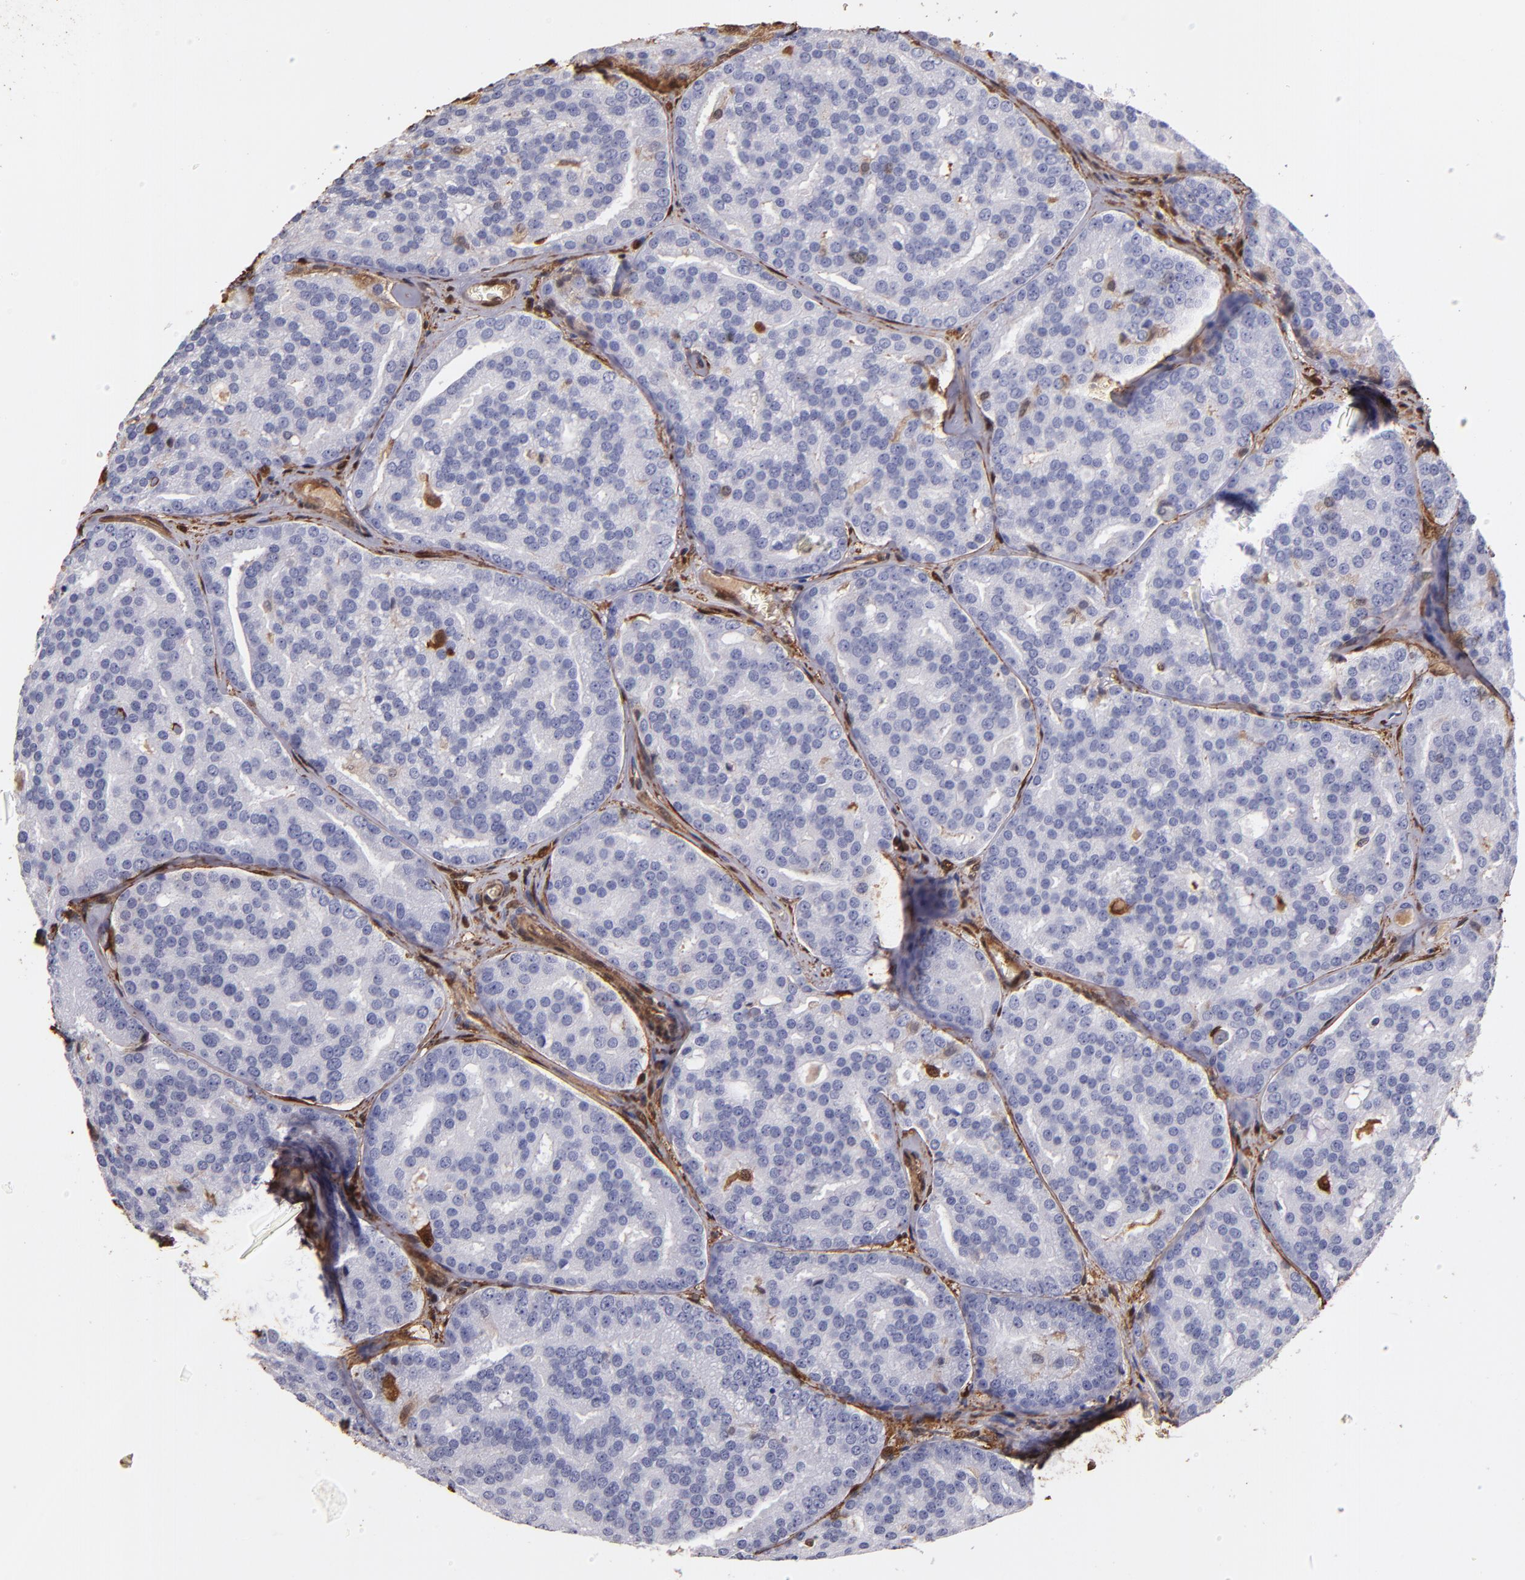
{"staining": {"intensity": "negative", "quantity": "none", "location": "none"}, "tissue": "prostate cancer", "cell_type": "Tumor cells", "image_type": "cancer", "snomed": [{"axis": "morphology", "description": "Adenocarcinoma, High grade"}, {"axis": "topography", "description": "Prostate"}], "caption": "A high-resolution image shows immunohistochemistry (IHC) staining of prostate adenocarcinoma (high-grade), which displays no significant expression in tumor cells.", "gene": "S100A6", "patient": {"sex": "male", "age": 64}}